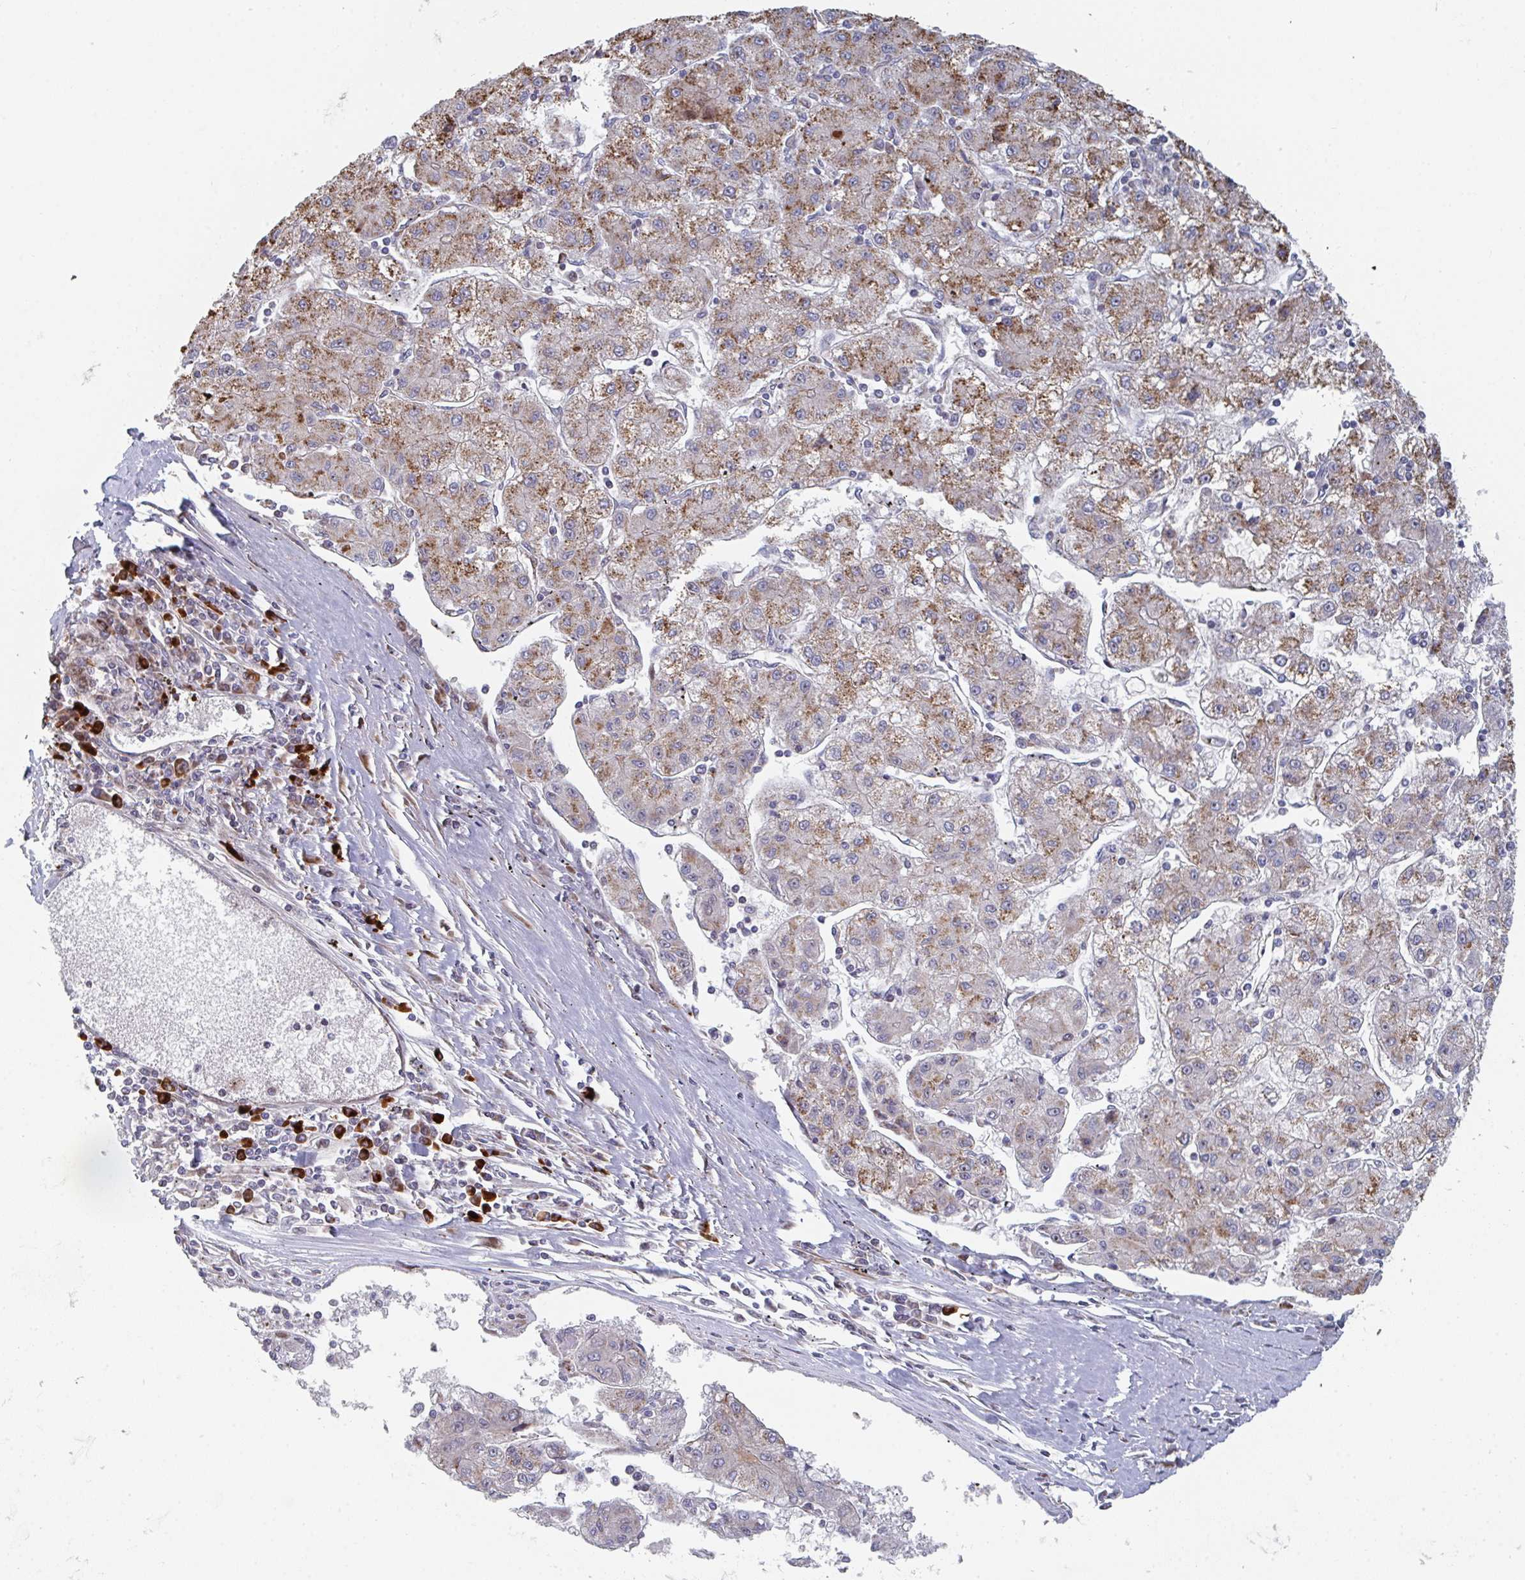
{"staining": {"intensity": "moderate", "quantity": ">75%", "location": "cytoplasmic/membranous"}, "tissue": "liver cancer", "cell_type": "Tumor cells", "image_type": "cancer", "snomed": [{"axis": "morphology", "description": "Carcinoma, Hepatocellular, NOS"}, {"axis": "topography", "description": "Liver"}], "caption": "Brown immunohistochemical staining in liver cancer (hepatocellular carcinoma) shows moderate cytoplasmic/membranous positivity in approximately >75% of tumor cells. Immunohistochemistry stains the protein of interest in brown and the nuclei are stained blue.", "gene": "ZNF644", "patient": {"sex": "male", "age": 72}}